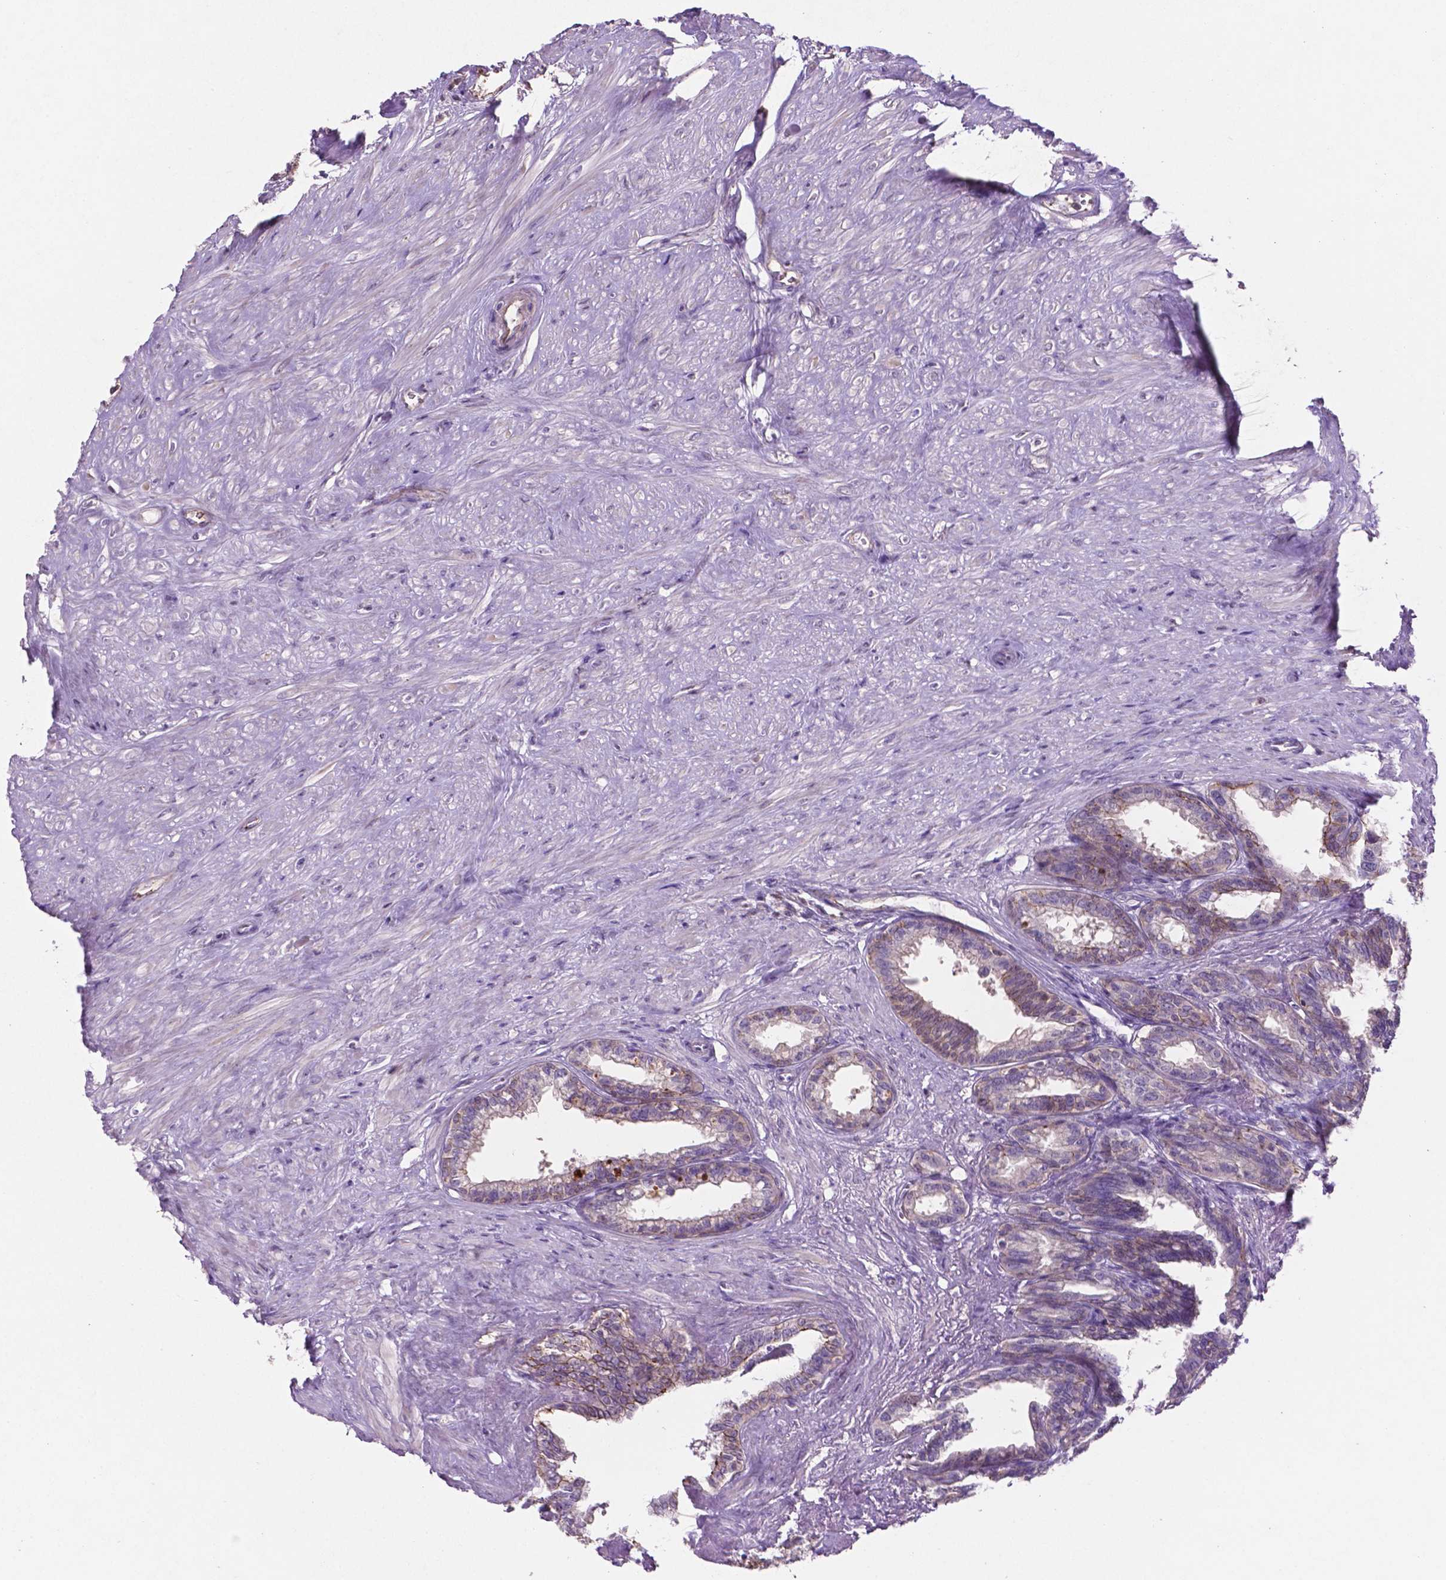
{"staining": {"intensity": "weak", "quantity": "<25%", "location": "cytoplasmic/membranous"}, "tissue": "seminal vesicle", "cell_type": "Glandular cells", "image_type": "normal", "snomed": [{"axis": "morphology", "description": "Normal tissue, NOS"}, {"axis": "morphology", "description": "Urothelial carcinoma, NOS"}, {"axis": "topography", "description": "Urinary bladder"}, {"axis": "topography", "description": "Seminal veicle"}], "caption": "Immunohistochemistry (IHC) photomicrograph of normal seminal vesicle stained for a protein (brown), which reveals no staining in glandular cells. The staining was performed using DAB (3,3'-diaminobenzidine) to visualize the protein expression in brown, while the nuclei were stained in blue with hematoxylin (Magnification: 20x).", "gene": "ARL5C", "patient": {"sex": "male", "age": 76}}